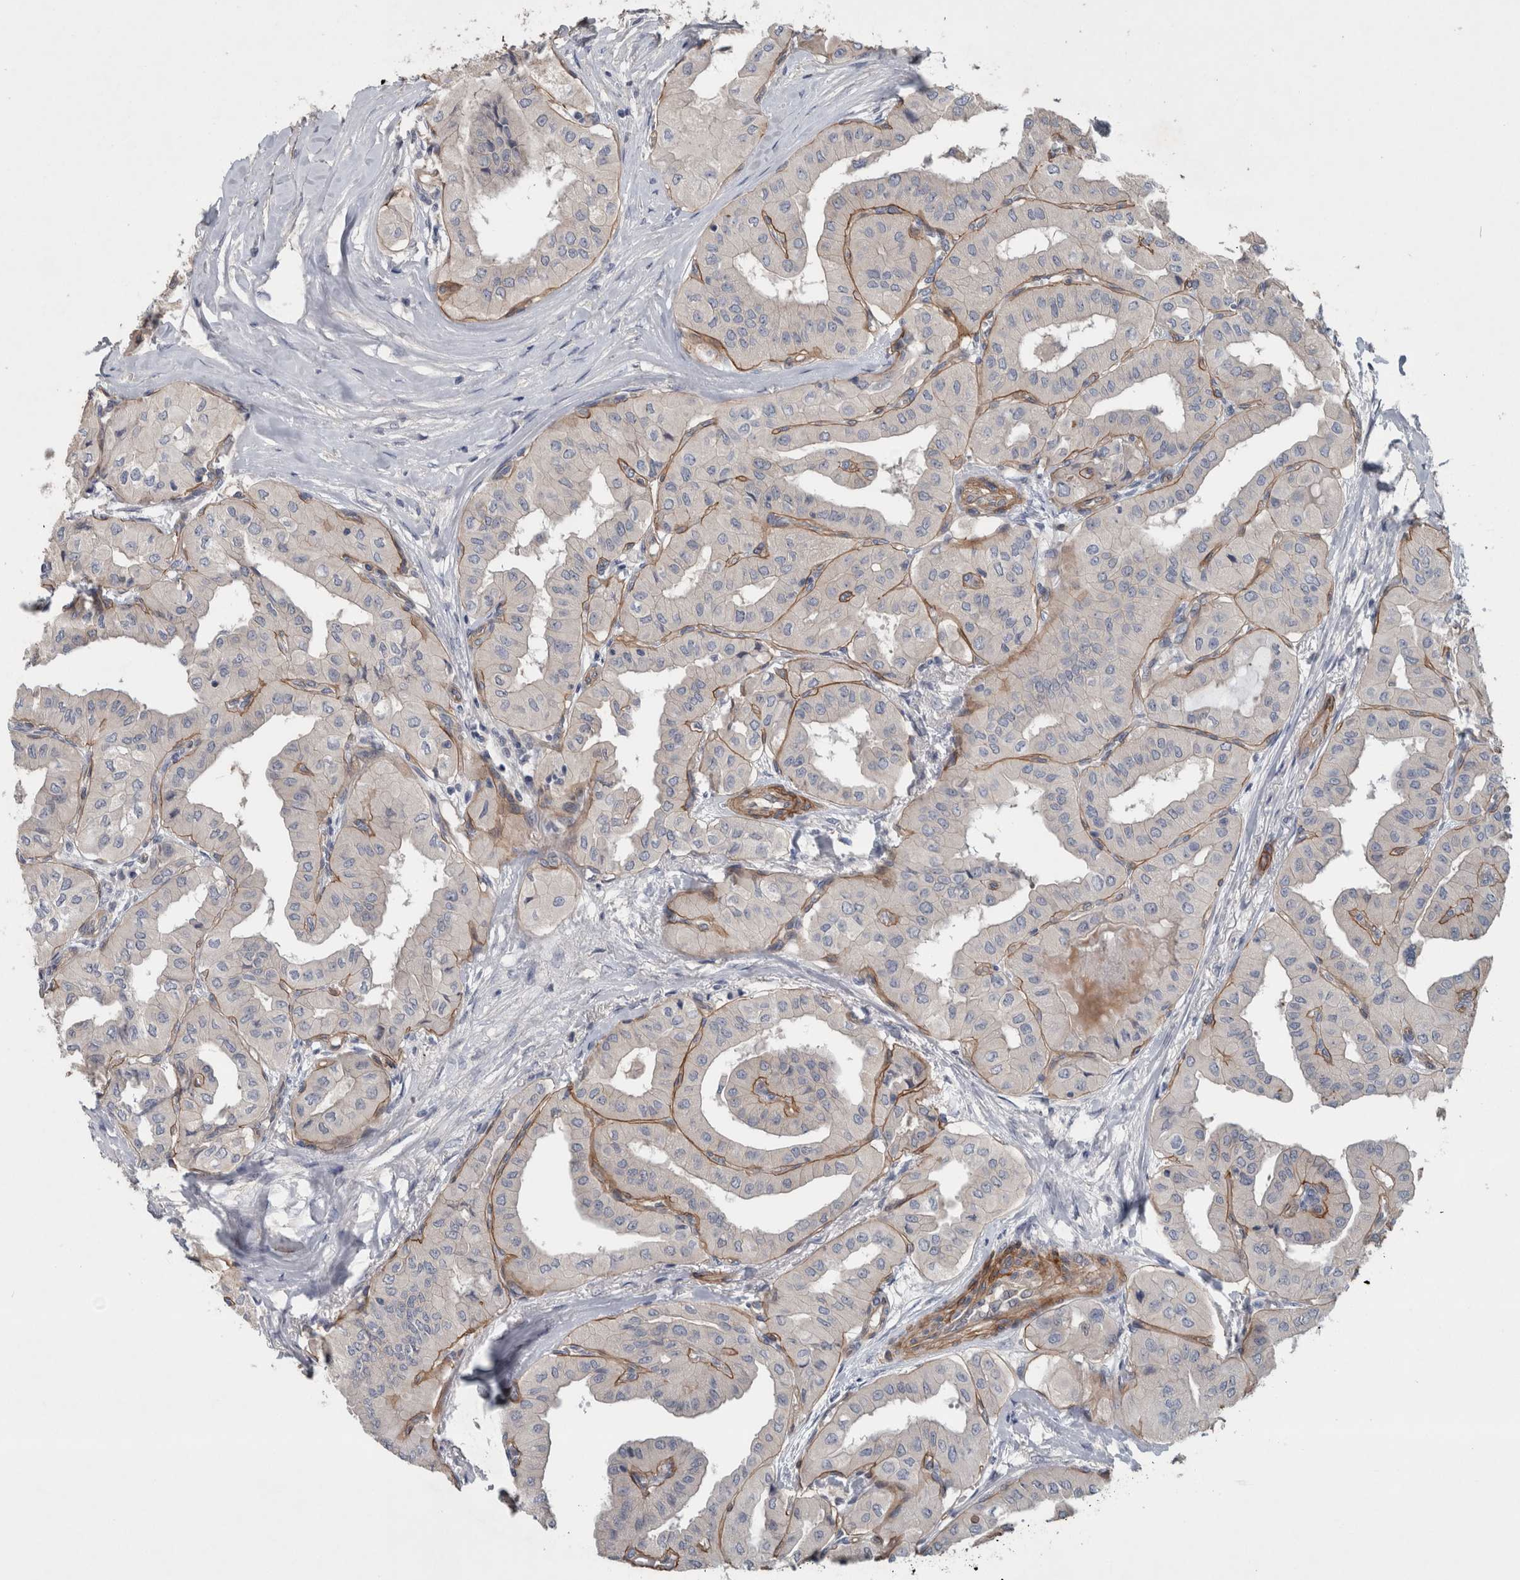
{"staining": {"intensity": "negative", "quantity": "none", "location": "none"}, "tissue": "thyroid cancer", "cell_type": "Tumor cells", "image_type": "cancer", "snomed": [{"axis": "morphology", "description": "Papillary adenocarcinoma, NOS"}, {"axis": "topography", "description": "Thyroid gland"}], "caption": "Human thyroid cancer stained for a protein using IHC displays no expression in tumor cells.", "gene": "BCAM", "patient": {"sex": "female", "age": 59}}